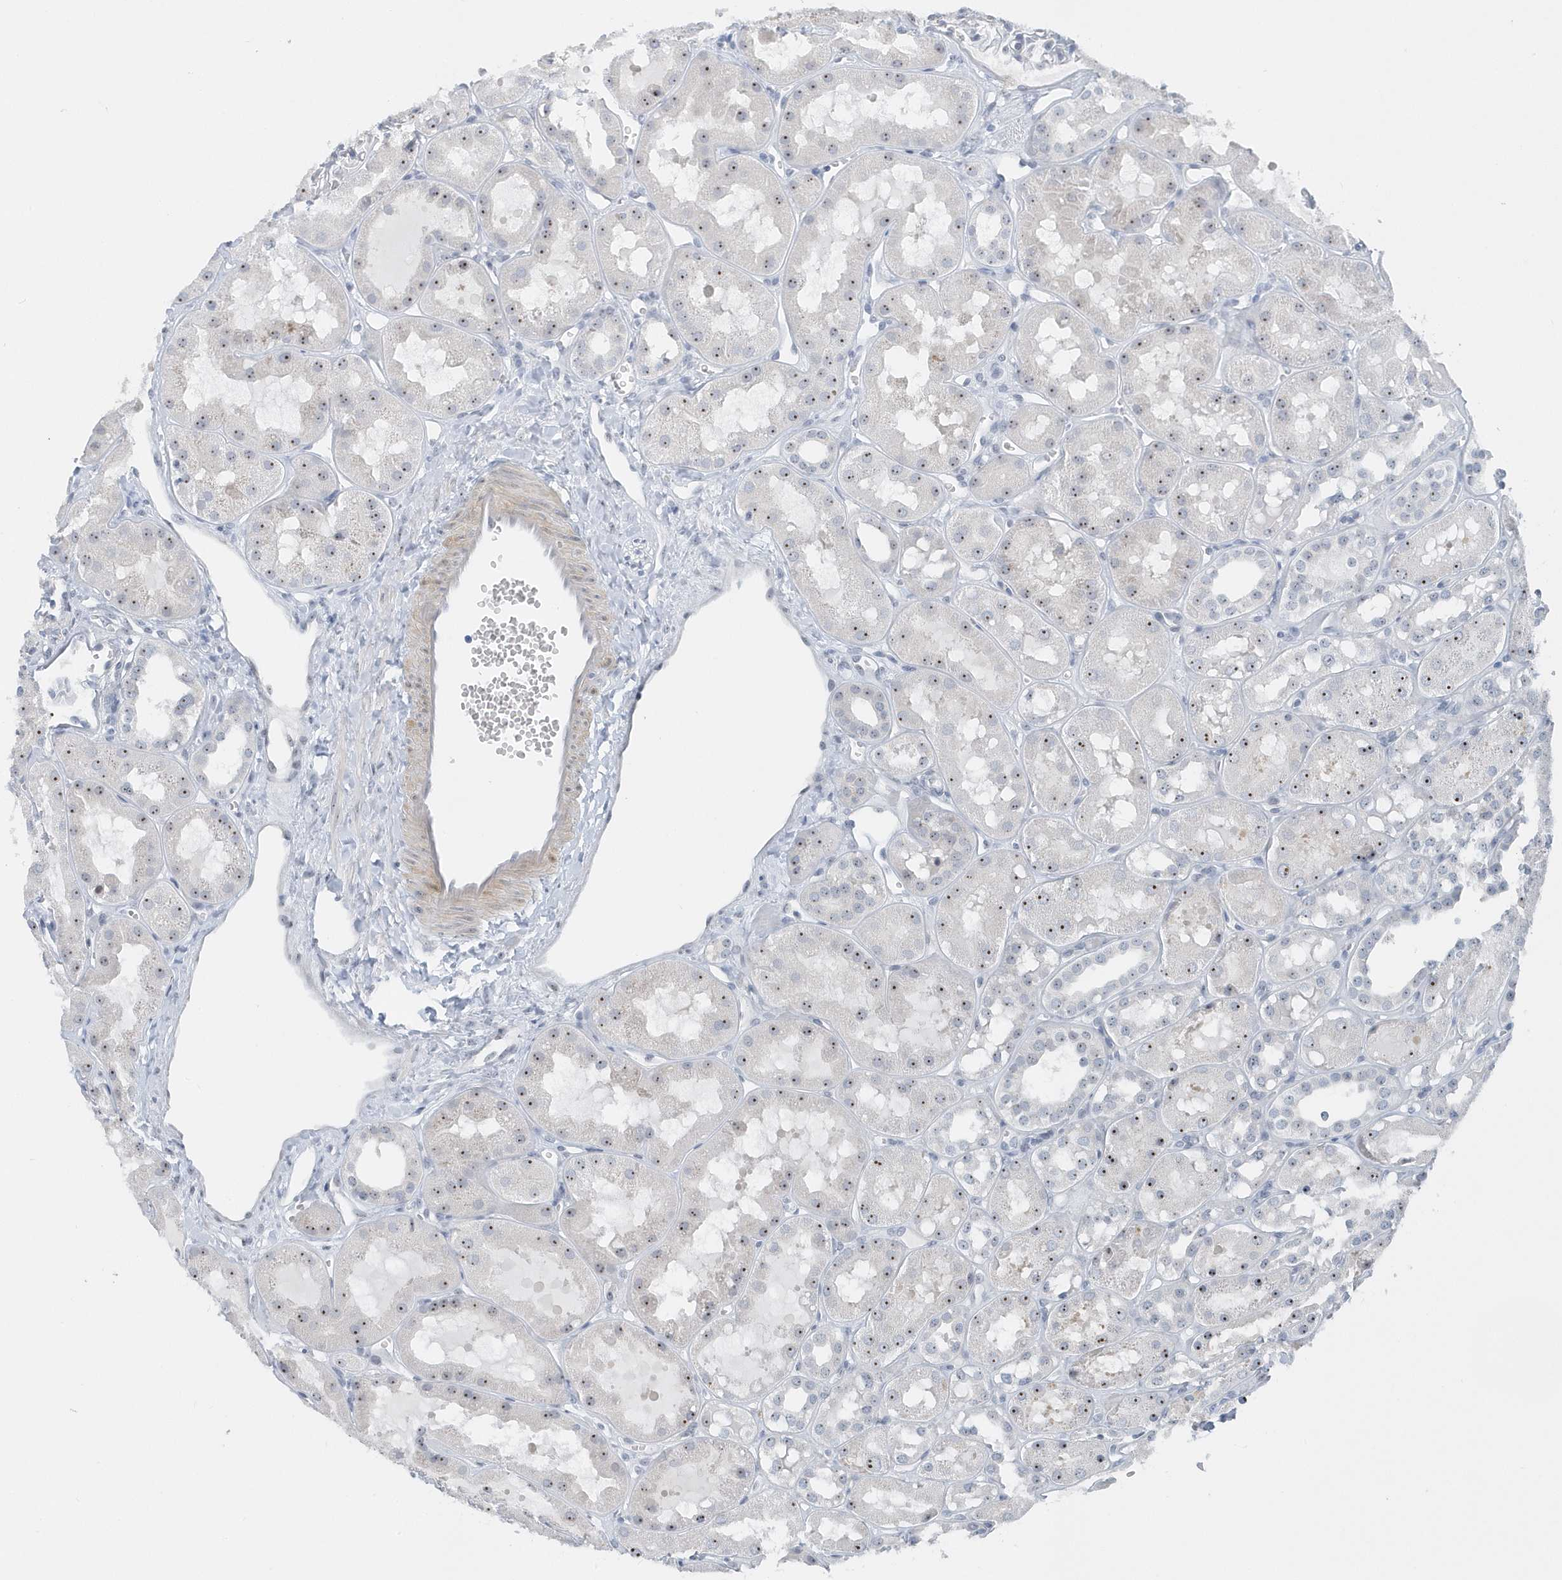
{"staining": {"intensity": "negative", "quantity": "none", "location": "none"}, "tissue": "kidney", "cell_type": "Cells in glomeruli", "image_type": "normal", "snomed": [{"axis": "morphology", "description": "Normal tissue, NOS"}, {"axis": "topography", "description": "Kidney"}], "caption": "Histopathology image shows no protein positivity in cells in glomeruli of benign kidney. Nuclei are stained in blue.", "gene": "RPF2", "patient": {"sex": "male", "age": 16}}